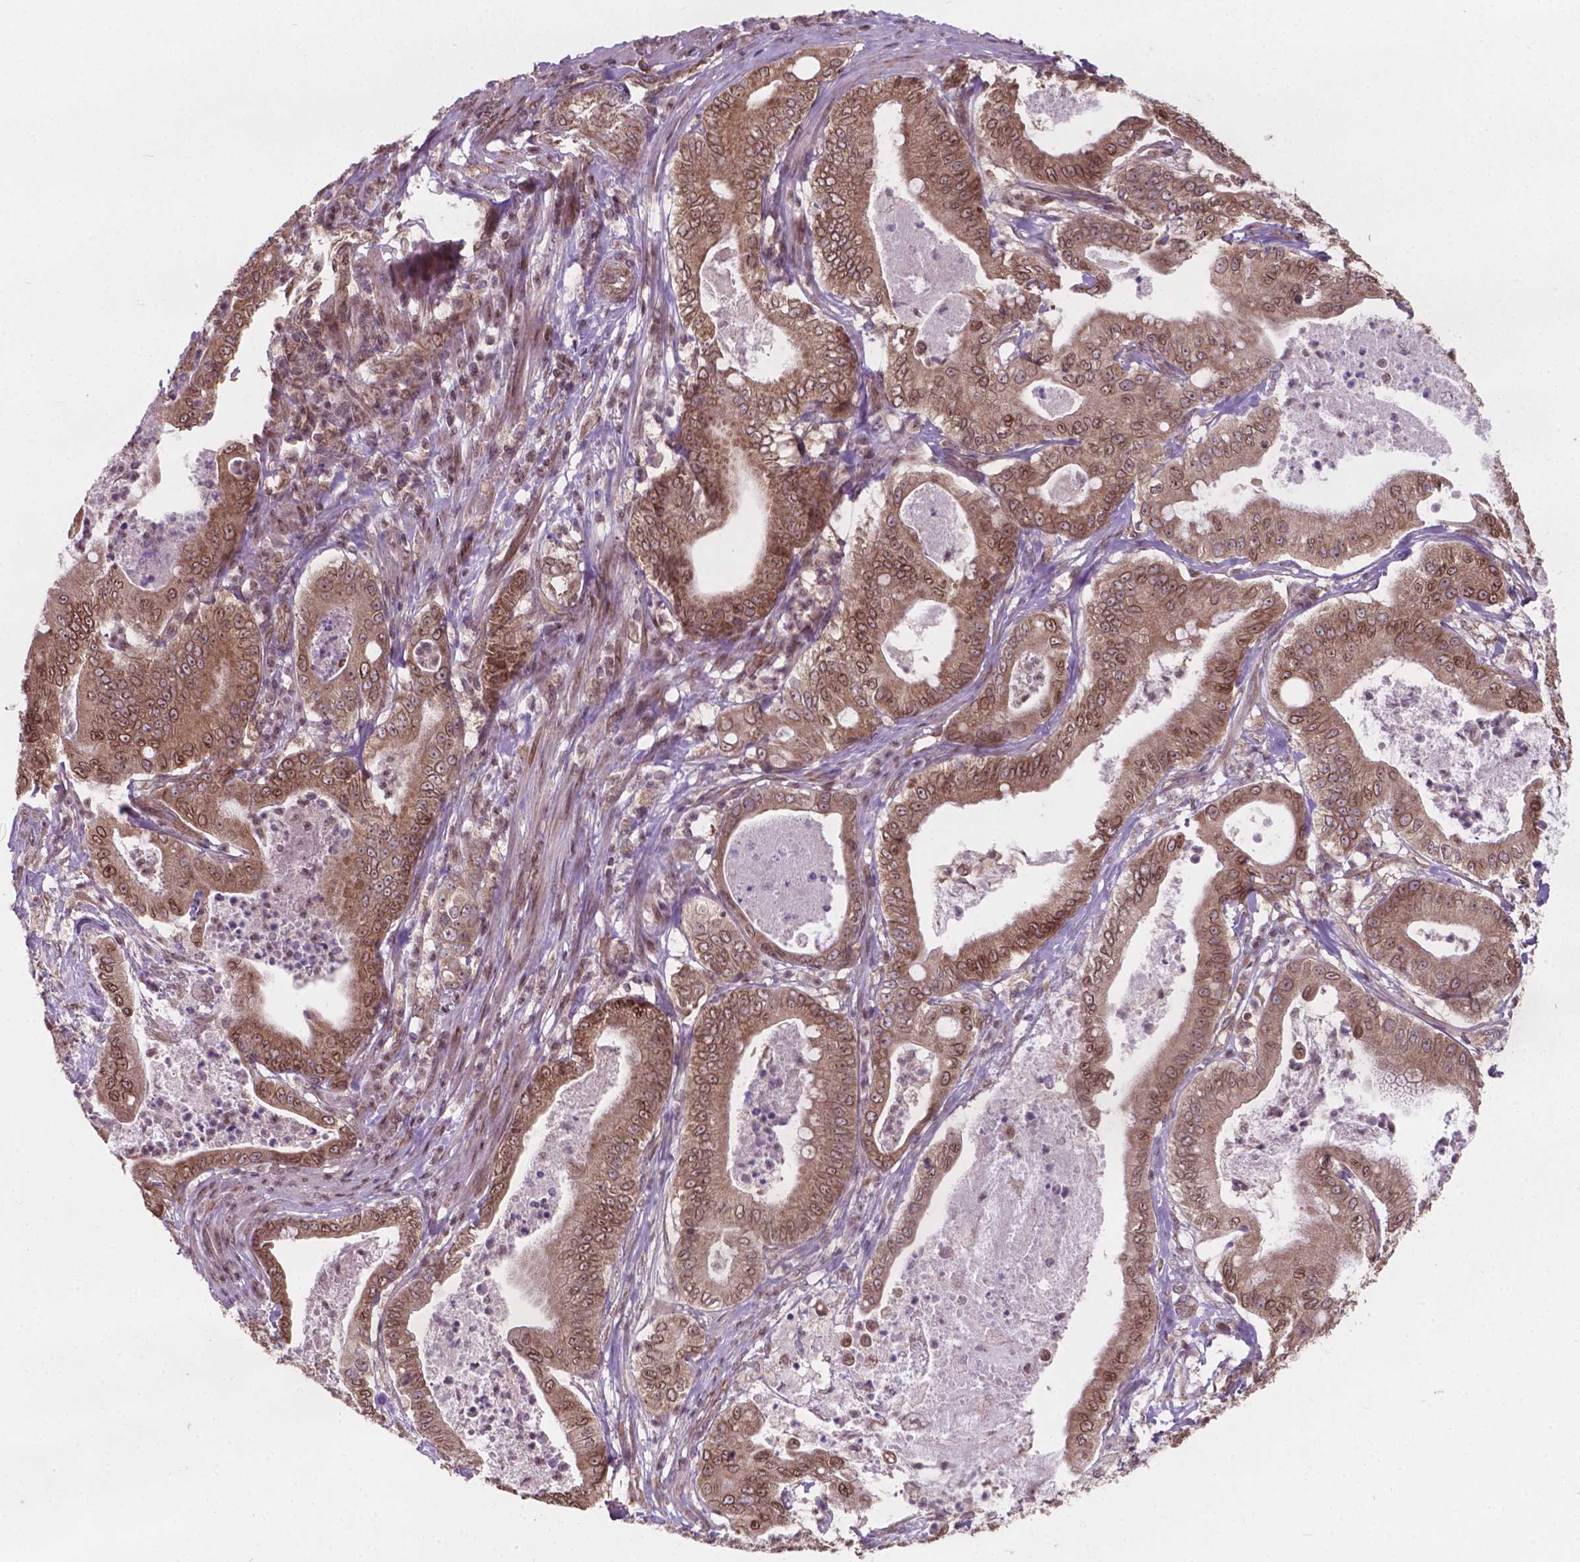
{"staining": {"intensity": "moderate", "quantity": ">75%", "location": "cytoplasmic/membranous,nuclear"}, "tissue": "pancreatic cancer", "cell_type": "Tumor cells", "image_type": "cancer", "snomed": [{"axis": "morphology", "description": "Adenocarcinoma, NOS"}, {"axis": "topography", "description": "Pancreas"}], "caption": "Human pancreatic adenocarcinoma stained with a protein marker displays moderate staining in tumor cells.", "gene": "MRPL33", "patient": {"sex": "male", "age": 71}}